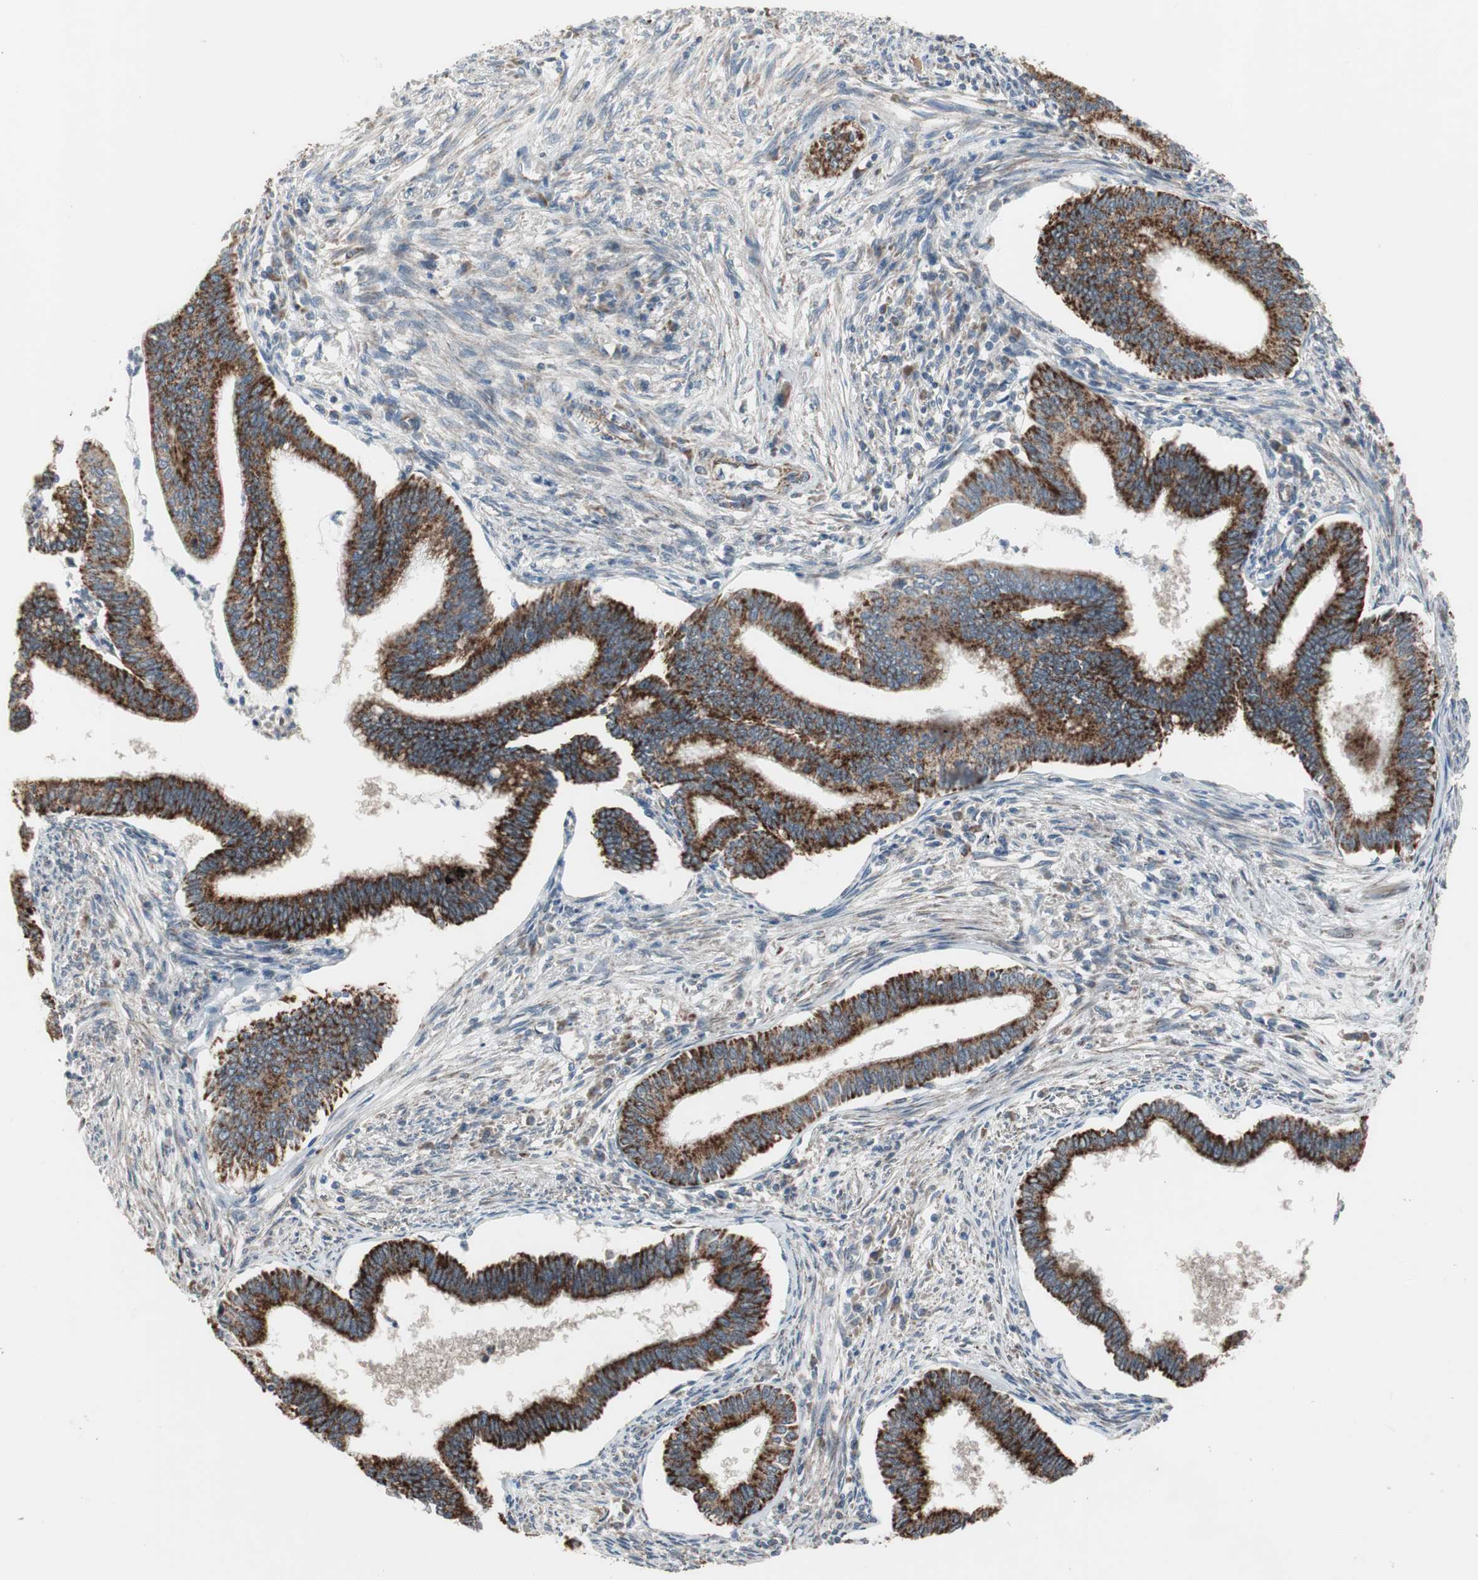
{"staining": {"intensity": "strong", "quantity": ">75%", "location": "cytoplasmic/membranous"}, "tissue": "cervical cancer", "cell_type": "Tumor cells", "image_type": "cancer", "snomed": [{"axis": "morphology", "description": "Adenocarcinoma, NOS"}, {"axis": "topography", "description": "Cervix"}], "caption": "This is an image of immunohistochemistry (IHC) staining of cervical cancer, which shows strong positivity in the cytoplasmic/membranous of tumor cells.", "gene": "CPT1A", "patient": {"sex": "female", "age": 36}}